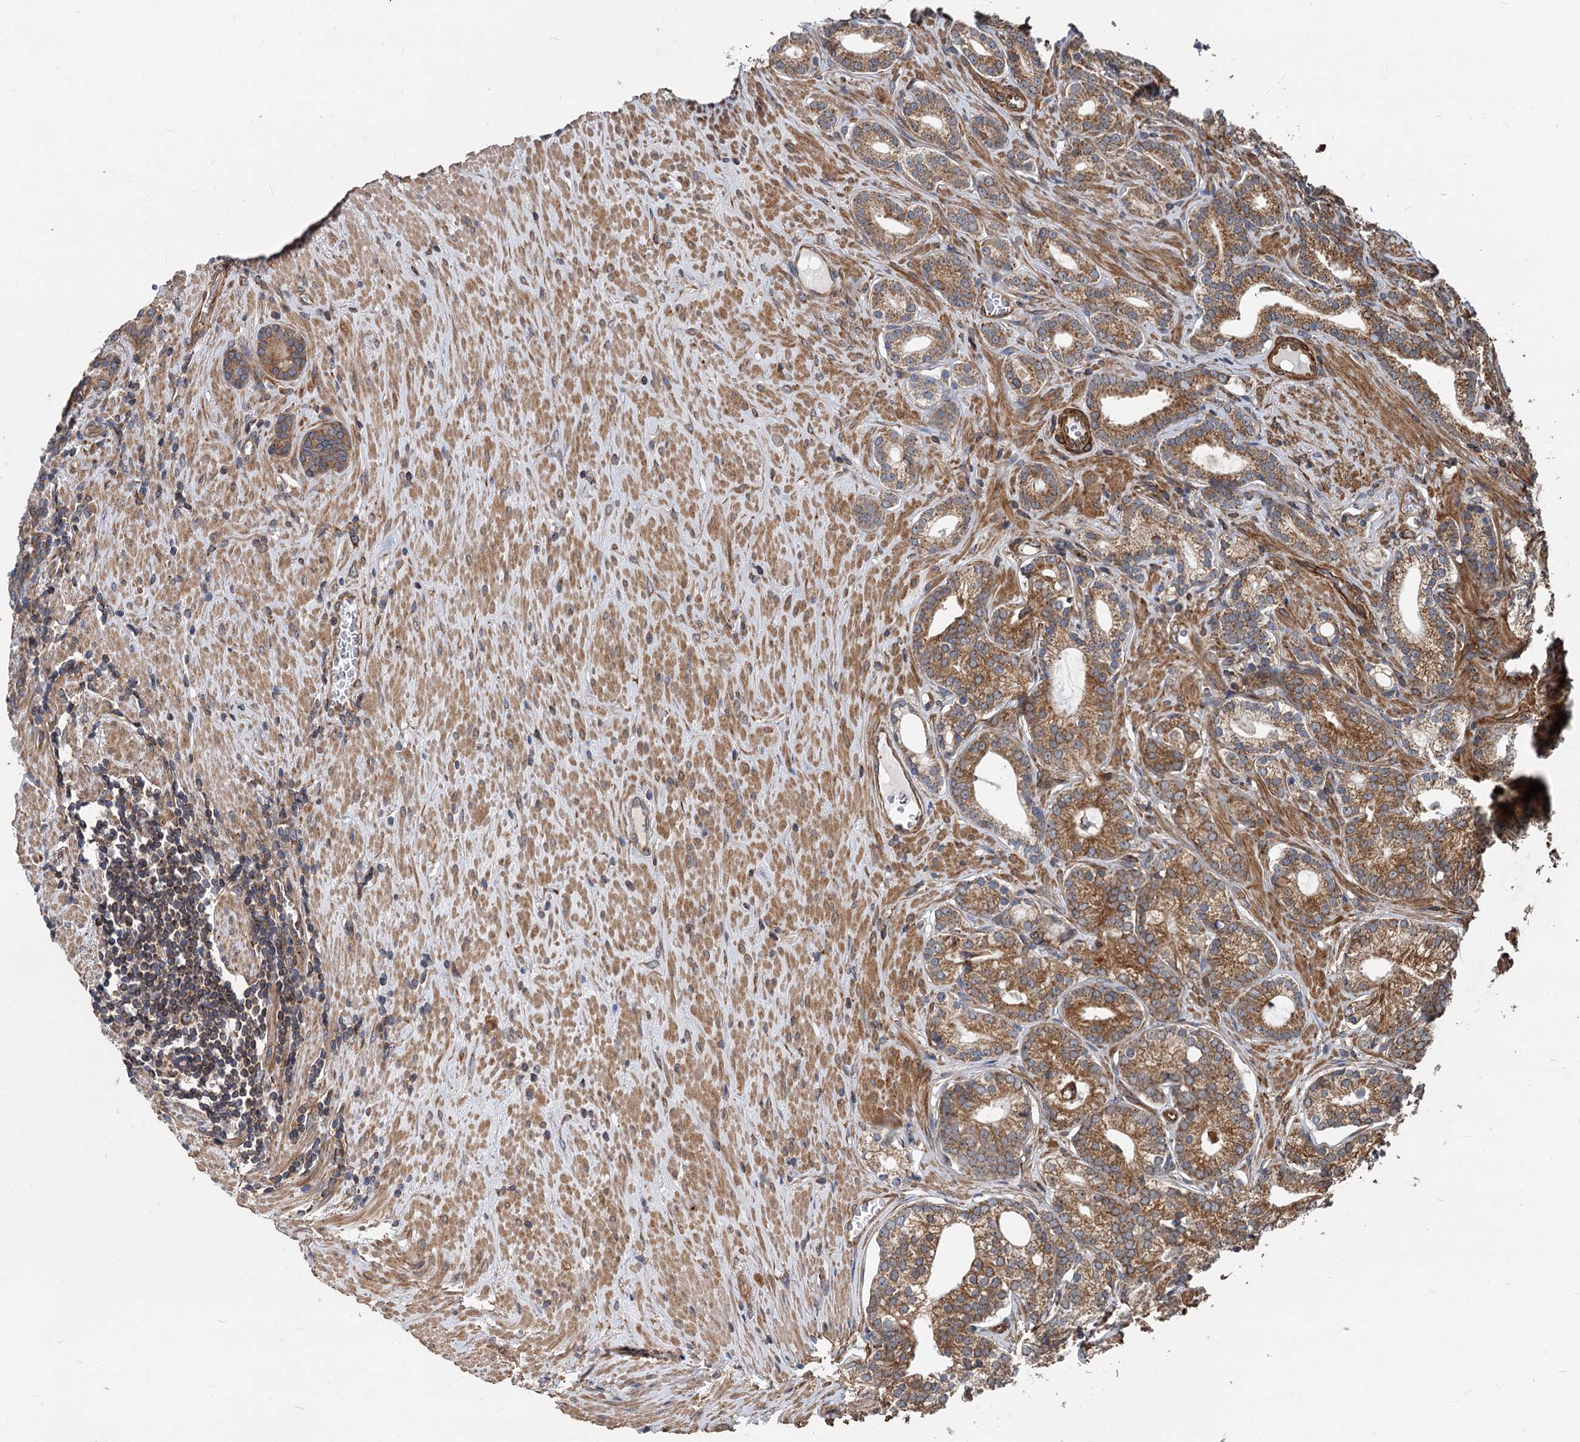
{"staining": {"intensity": "moderate", "quantity": ">75%", "location": "cytoplasmic/membranous"}, "tissue": "prostate cancer", "cell_type": "Tumor cells", "image_type": "cancer", "snomed": [{"axis": "morphology", "description": "Adenocarcinoma, Low grade"}, {"axis": "topography", "description": "Prostate"}], "caption": "About >75% of tumor cells in human prostate adenocarcinoma (low-grade) exhibit moderate cytoplasmic/membranous protein positivity as visualized by brown immunohistochemical staining.", "gene": "STIM1", "patient": {"sex": "male", "age": 71}}